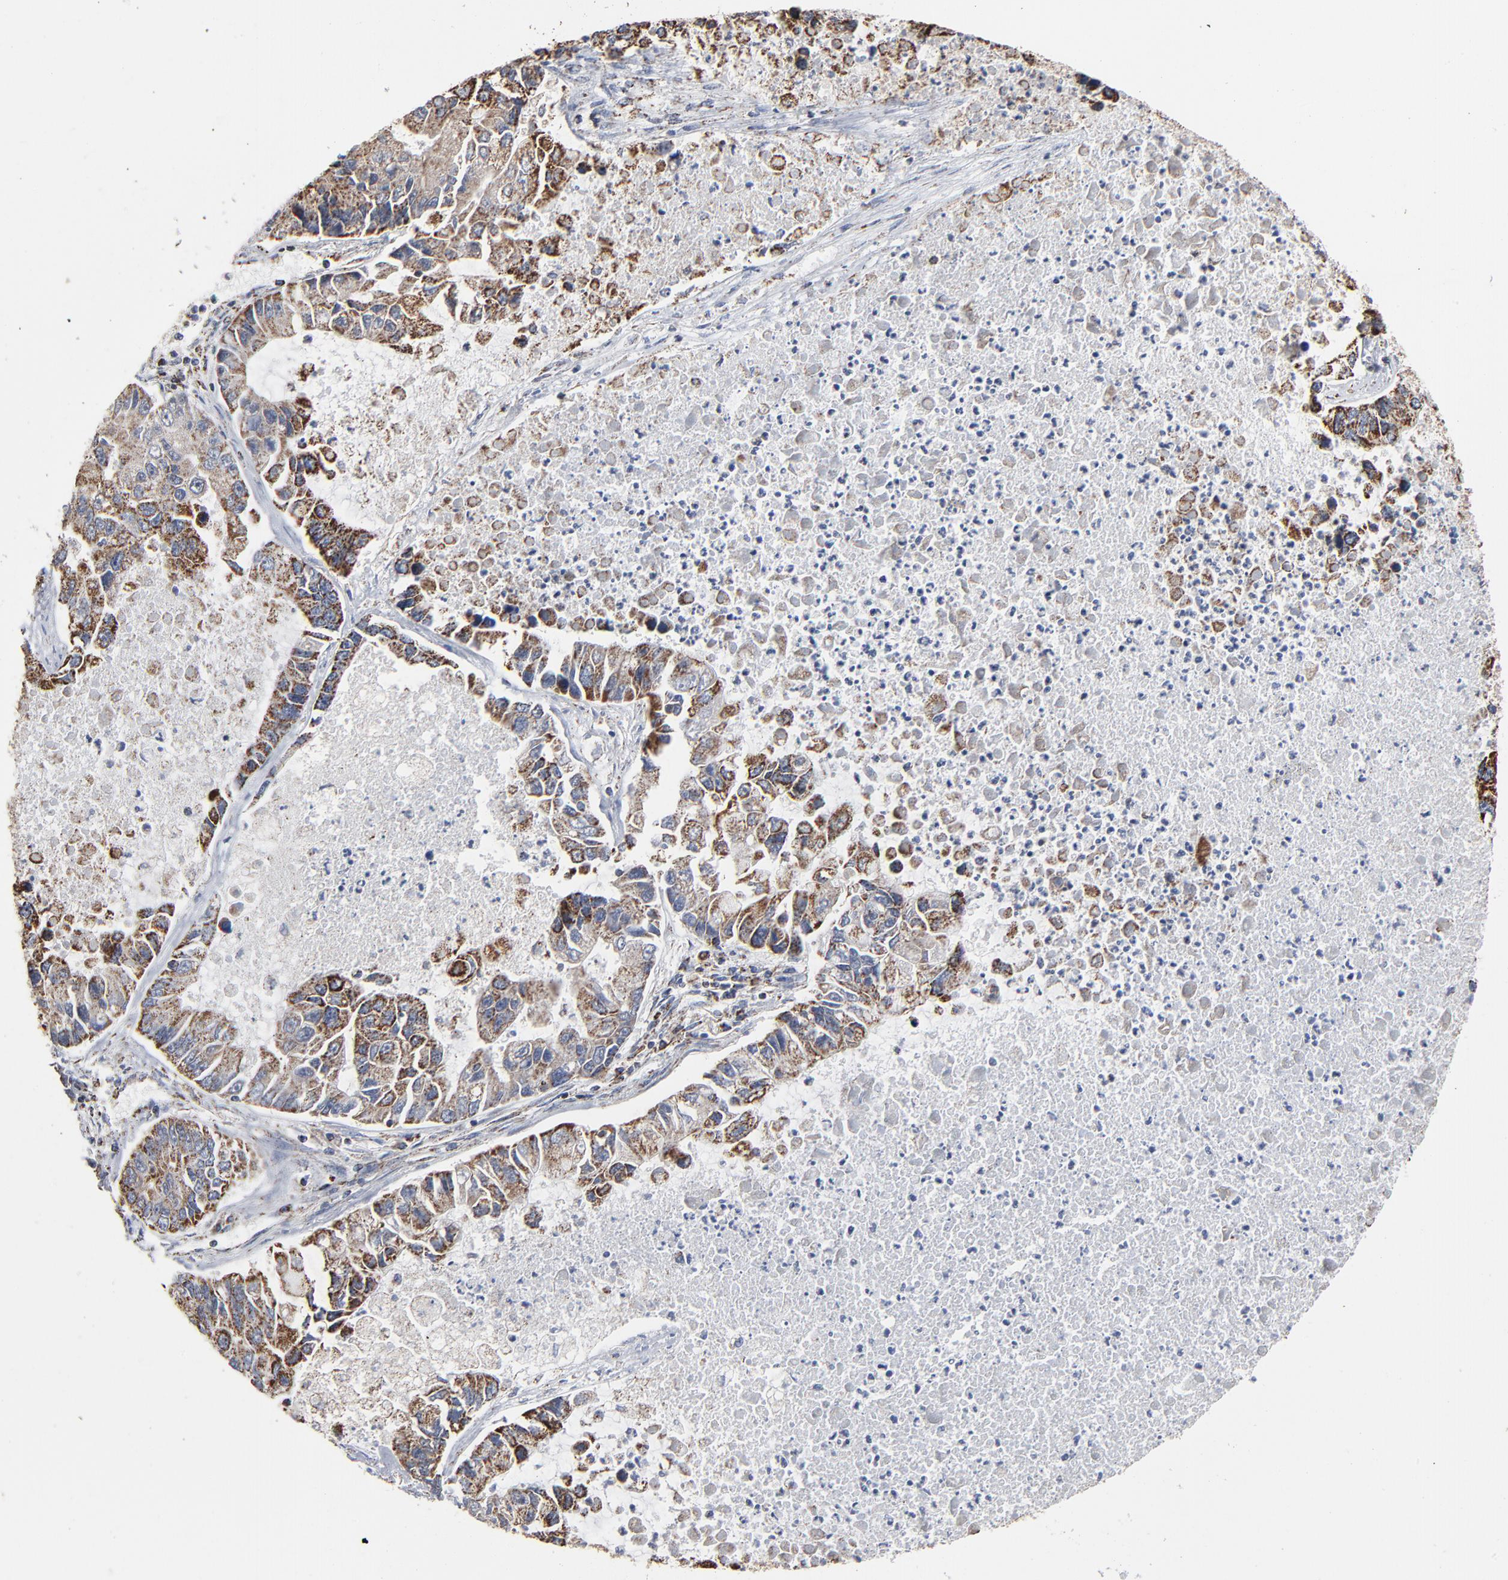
{"staining": {"intensity": "strong", "quantity": ">75%", "location": "cytoplasmic/membranous"}, "tissue": "lung cancer", "cell_type": "Tumor cells", "image_type": "cancer", "snomed": [{"axis": "morphology", "description": "Adenocarcinoma, NOS"}, {"axis": "topography", "description": "Lung"}], "caption": "A brown stain shows strong cytoplasmic/membranous staining of a protein in human adenocarcinoma (lung) tumor cells.", "gene": "UQCRC1", "patient": {"sex": "female", "age": 51}}